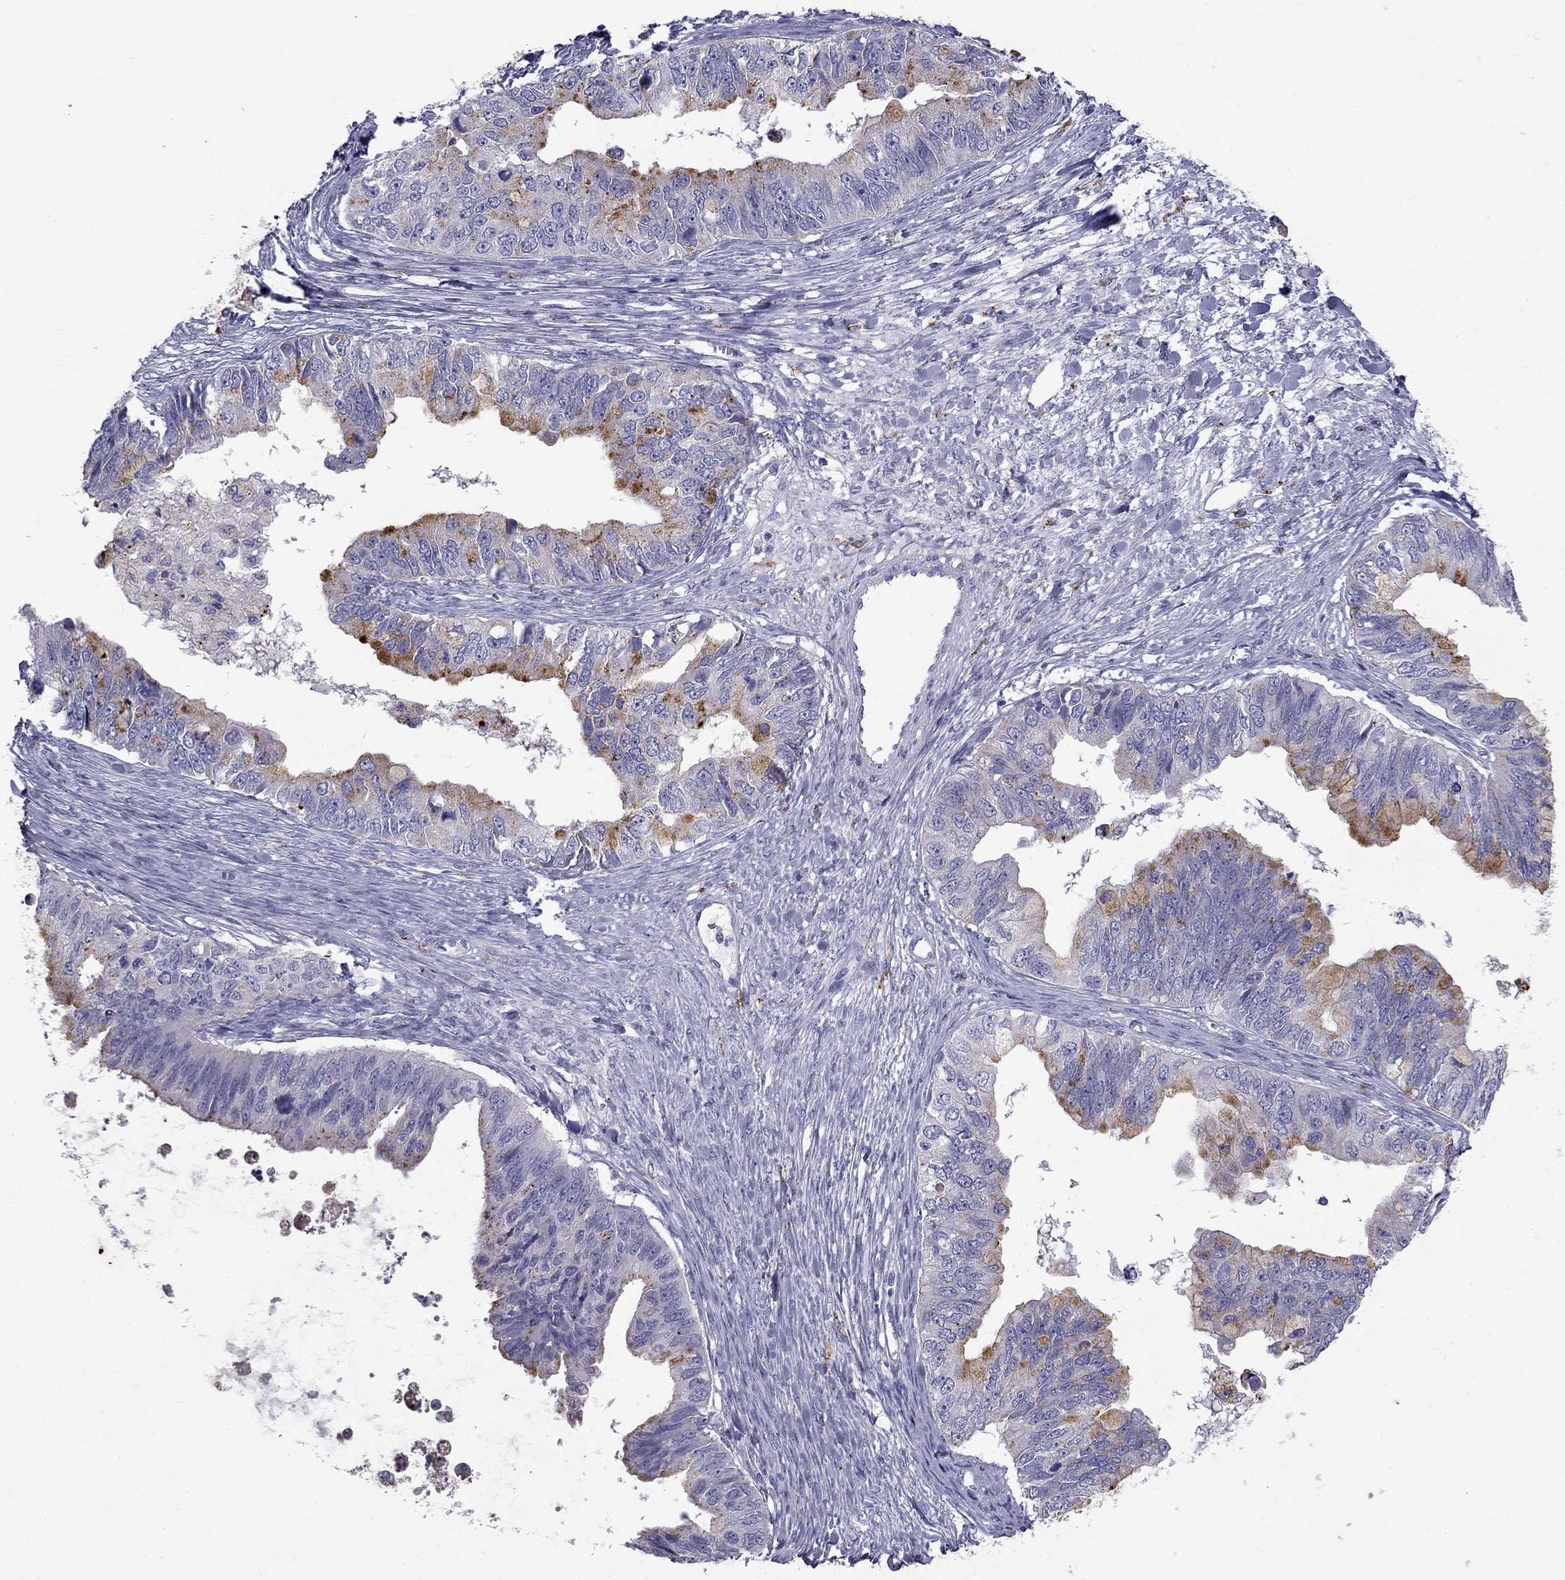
{"staining": {"intensity": "moderate", "quantity": "<25%", "location": "cytoplasmic/membranous"}, "tissue": "ovarian cancer", "cell_type": "Tumor cells", "image_type": "cancer", "snomed": [{"axis": "morphology", "description": "Cystadenocarcinoma, mucinous, NOS"}, {"axis": "topography", "description": "Ovary"}], "caption": "Immunohistochemistry (IHC) staining of ovarian cancer (mucinous cystadenocarcinoma), which exhibits low levels of moderate cytoplasmic/membranous positivity in about <25% of tumor cells indicating moderate cytoplasmic/membranous protein staining. The staining was performed using DAB (3,3'-diaminobenzidine) (brown) for protein detection and nuclei were counterstained in hematoxylin (blue).", "gene": "CLPSL2", "patient": {"sex": "female", "age": 76}}